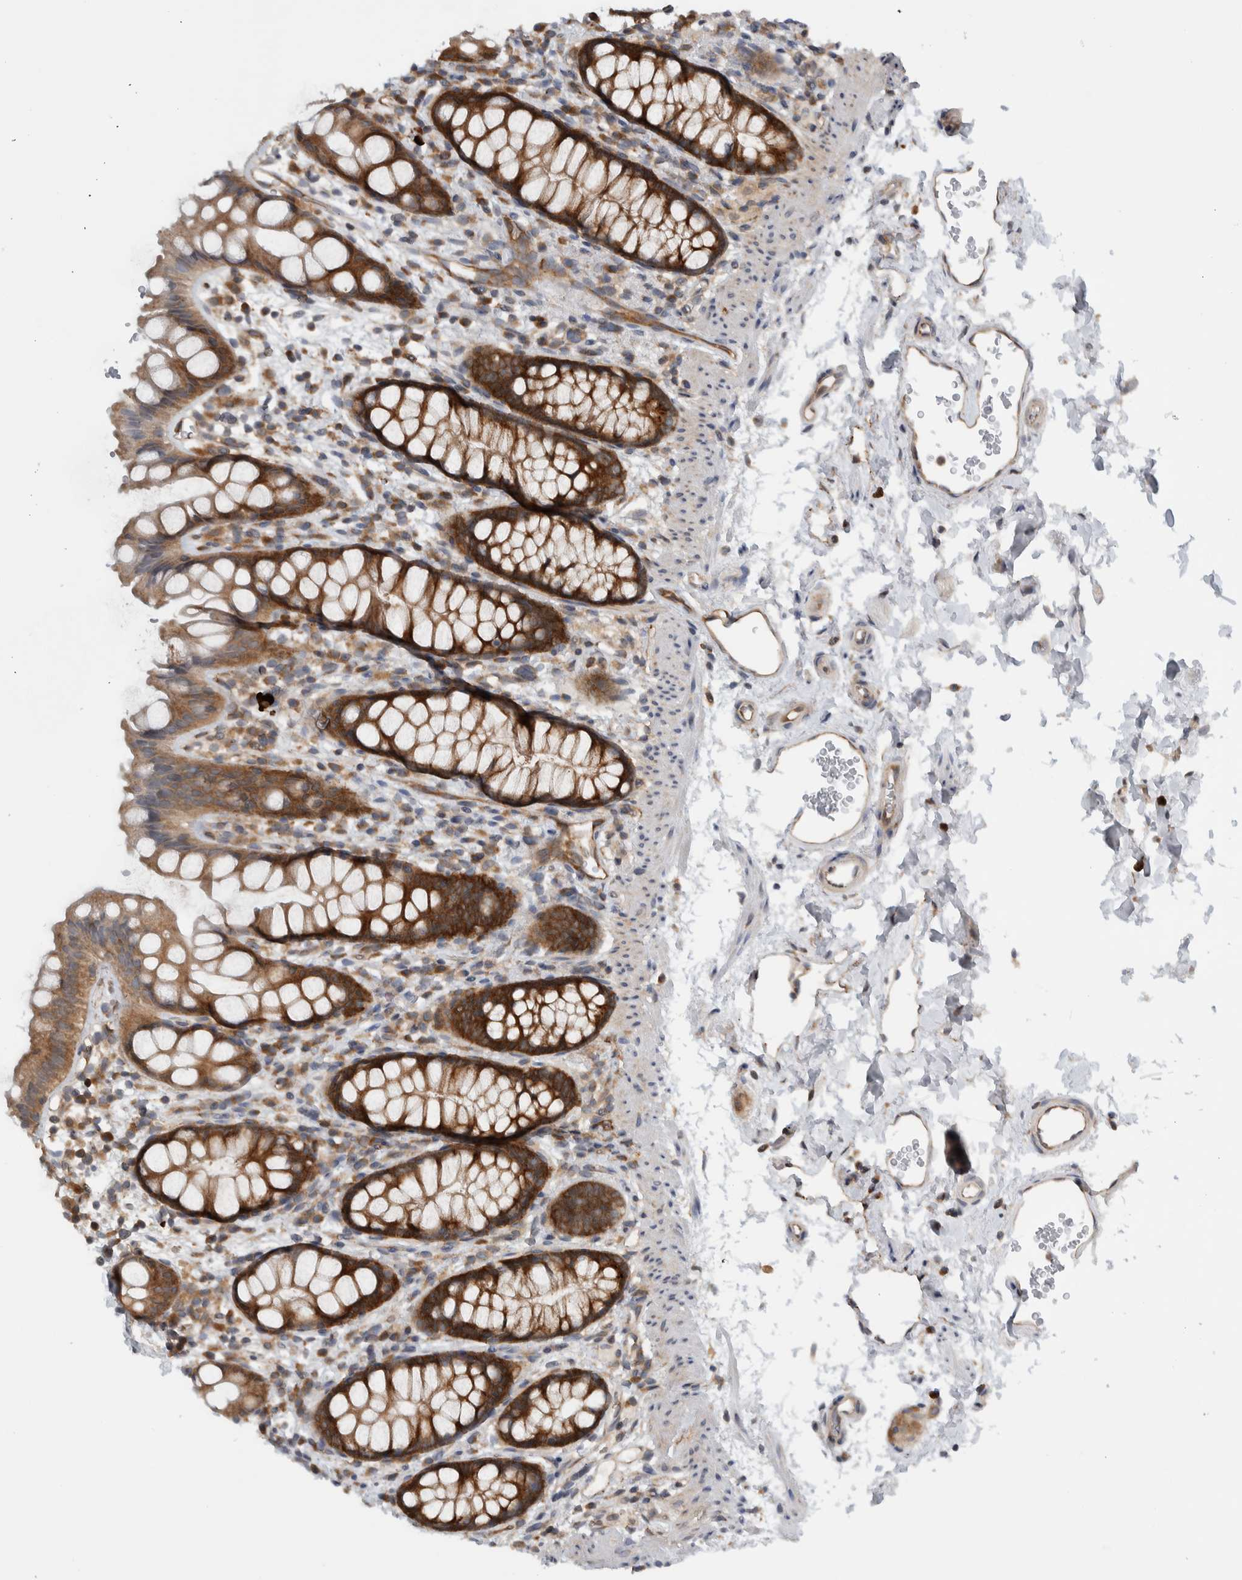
{"staining": {"intensity": "strong", "quantity": ">75%", "location": "cytoplasmic/membranous"}, "tissue": "rectum", "cell_type": "Glandular cells", "image_type": "normal", "snomed": [{"axis": "morphology", "description": "Normal tissue, NOS"}, {"axis": "topography", "description": "Rectum"}], "caption": "Normal rectum shows strong cytoplasmic/membranous staining in about >75% of glandular cells (DAB (3,3'-diaminobenzidine) = brown stain, brightfield microscopy at high magnification)..", "gene": "CCDC43", "patient": {"sex": "female", "age": 65}}